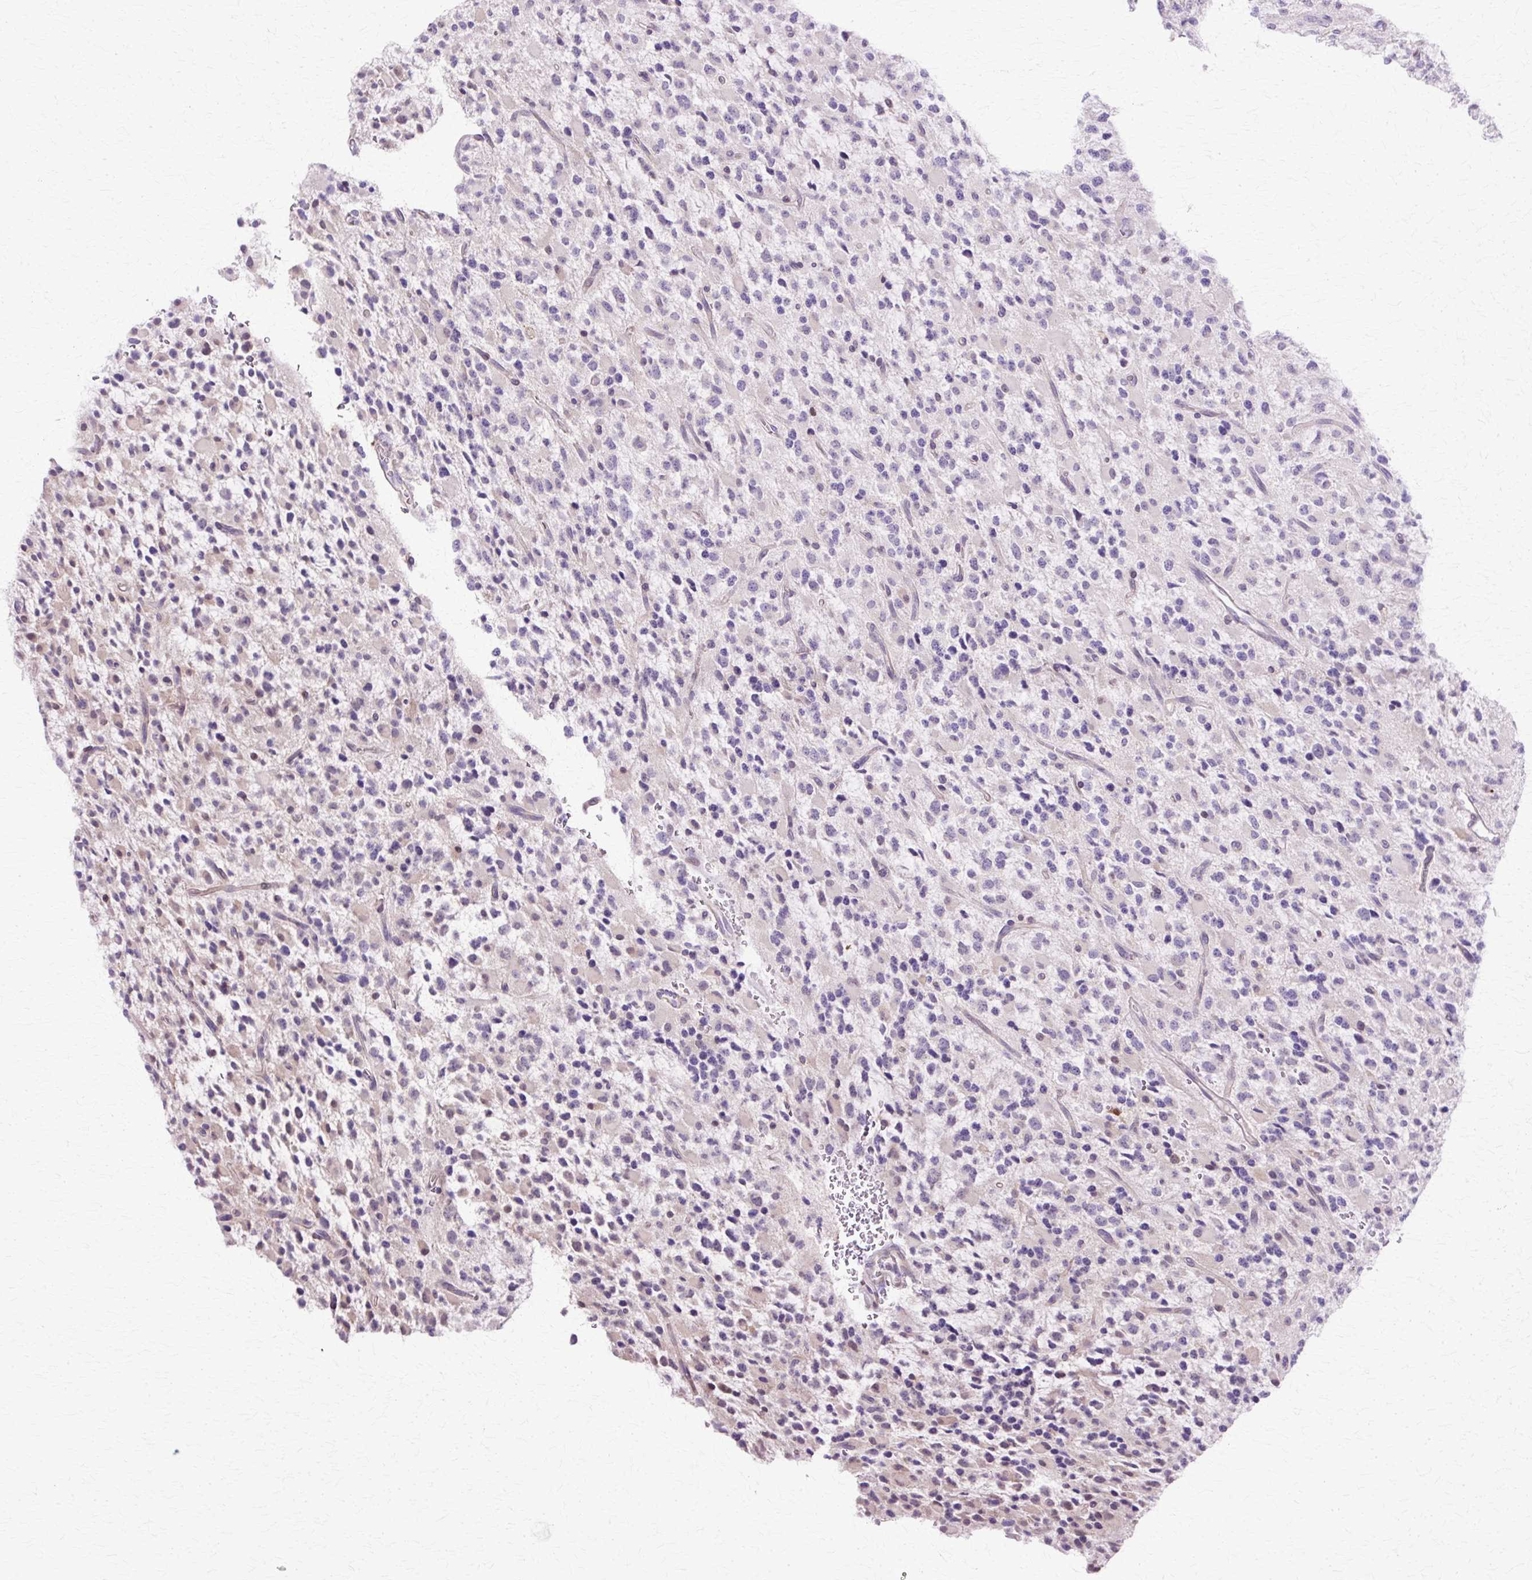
{"staining": {"intensity": "negative", "quantity": "none", "location": "none"}, "tissue": "glioma", "cell_type": "Tumor cells", "image_type": "cancer", "snomed": [{"axis": "morphology", "description": "Glioma, malignant, High grade"}, {"axis": "topography", "description": "Brain"}], "caption": "Immunohistochemistry histopathology image of neoplastic tissue: malignant high-grade glioma stained with DAB (3,3'-diaminobenzidine) displays no significant protein expression in tumor cells.", "gene": "HSPA8", "patient": {"sex": "male", "age": 34}}